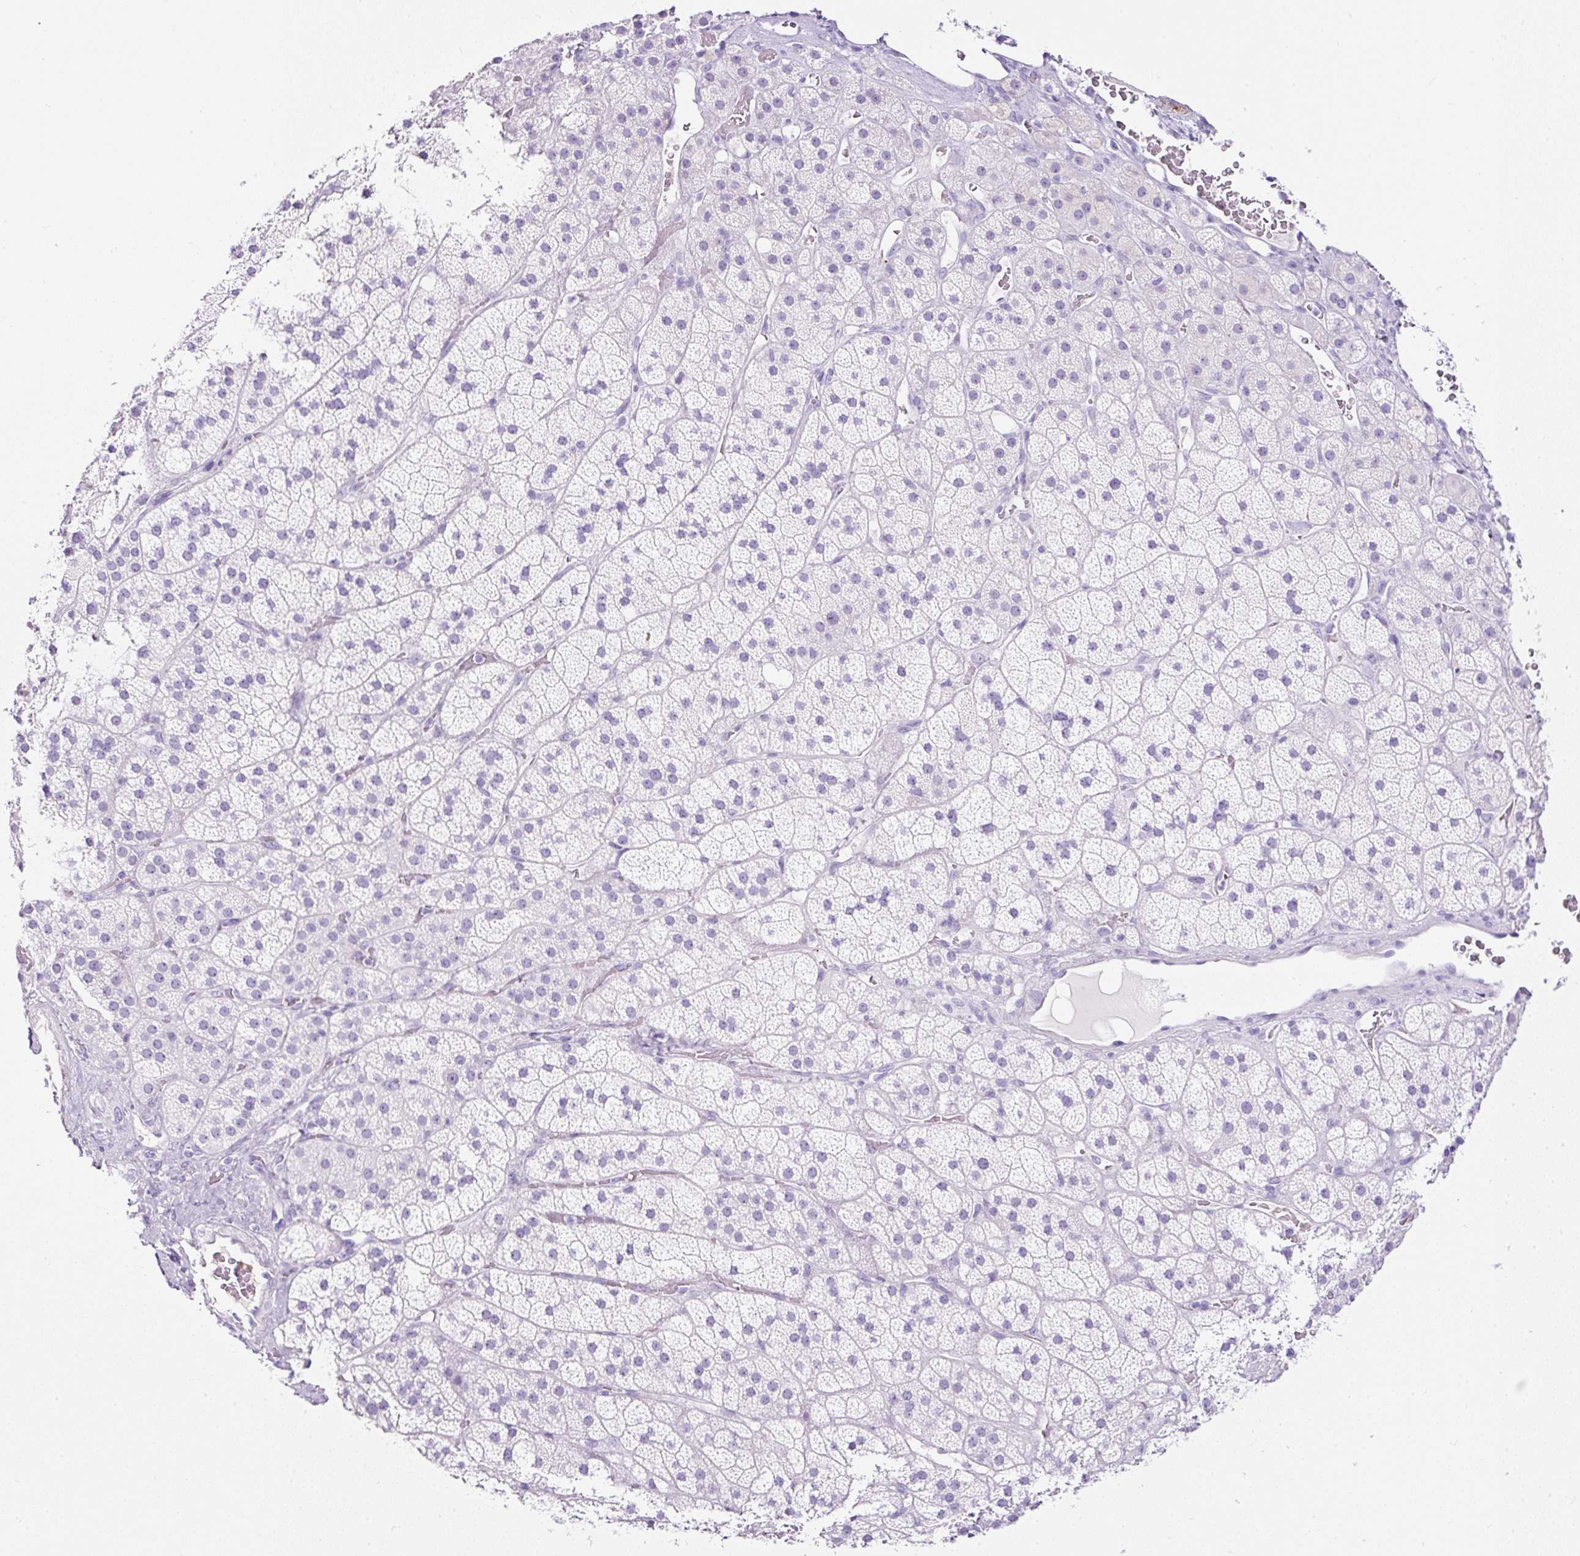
{"staining": {"intensity": "negative", "quantity": "none", "location": "none"}, "tissue": "adrenal gland", "cell_type": "Glandular cells", "image_type": "normal", "snomed": [{"axis": "morphology", "description": "Normal tissue, NOS"}, {"axis": "topography", "description": "Adrenal gland"}], "caption": "Micrograph shows no protein staining in glandular cells of normal adrenal gland. (DAB (3,3'-diaminobenzidine) immunohistochemistry visualized using brightfield microscopy, high magnification).", "gene": "TMEM200B", "patient": {"sex": "male", "age": 57}}